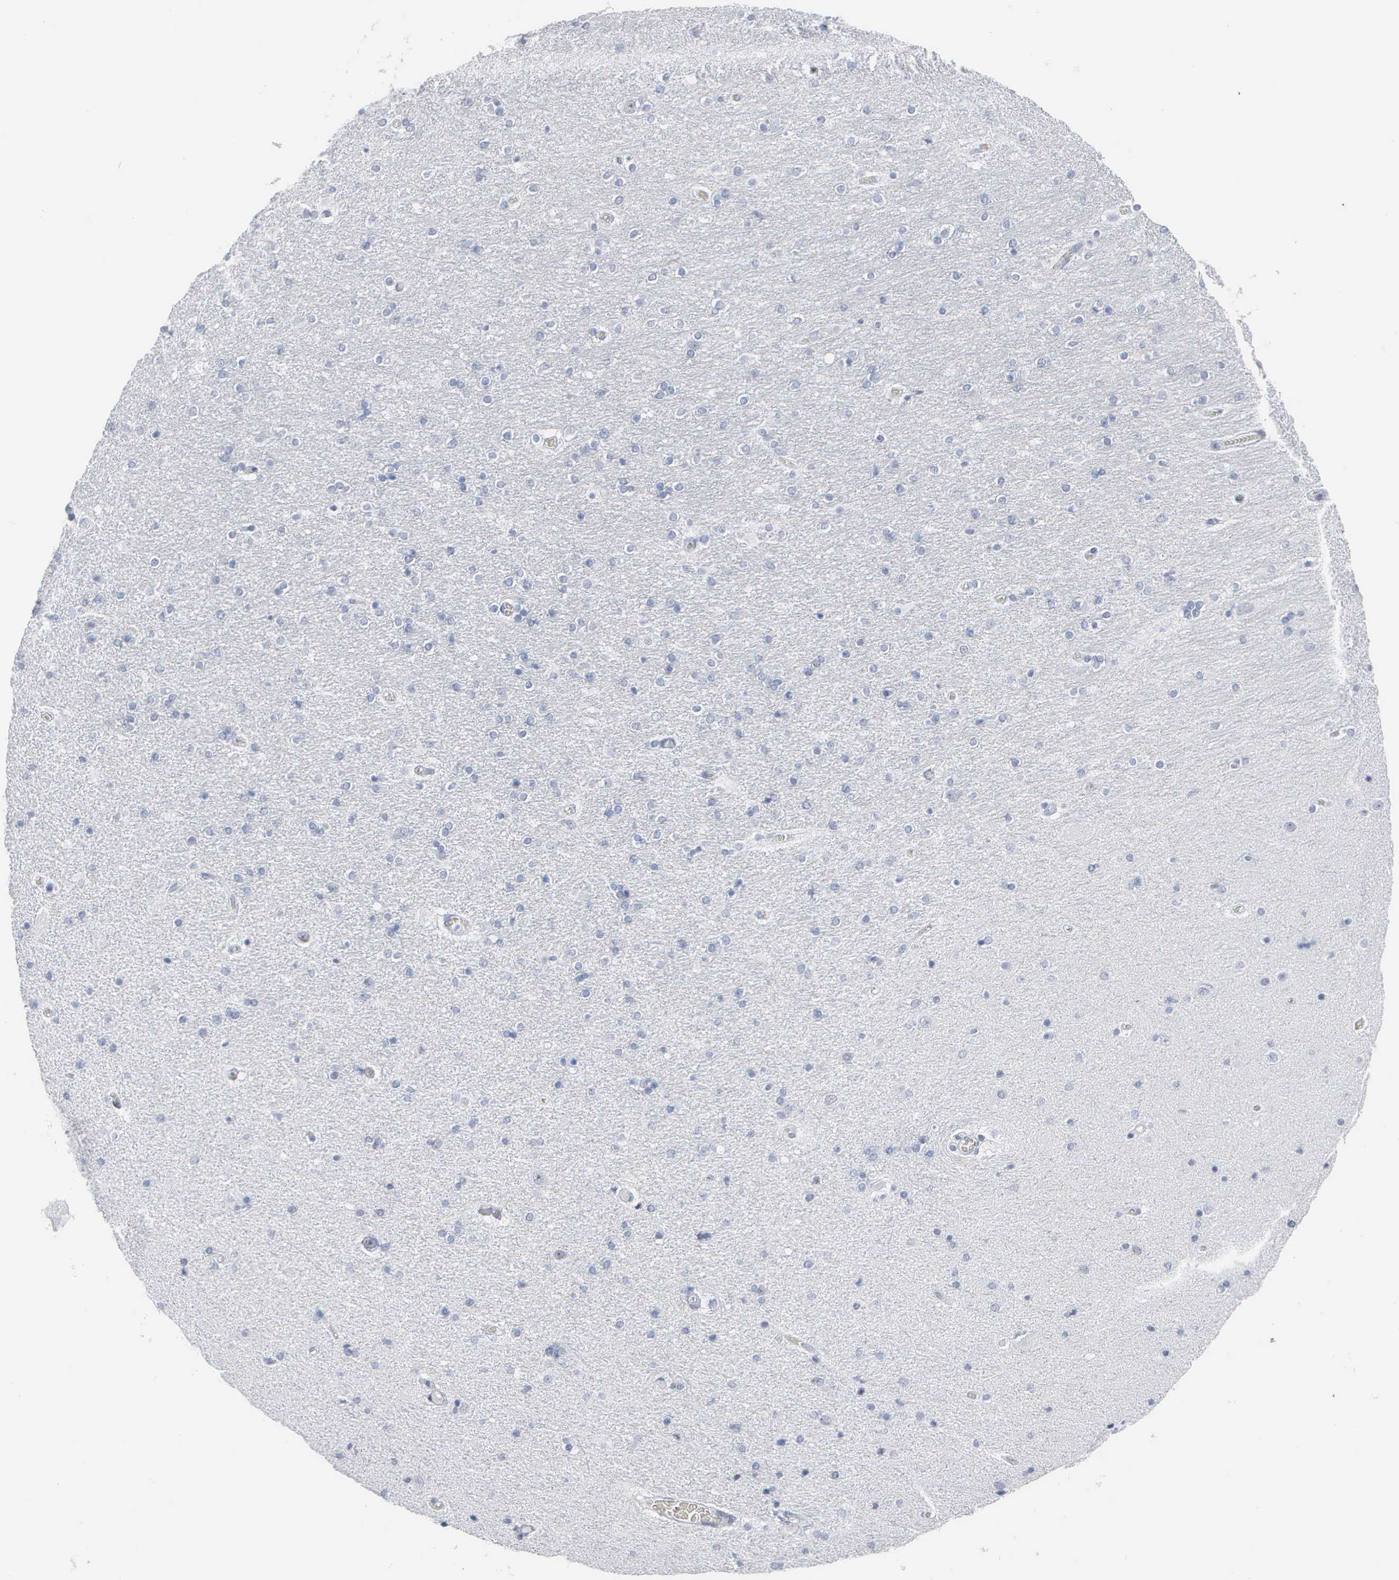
{"staining": {"intensity": "negative", "quantity": "none", "location": "none"}, "tissue": "hippocampus", "cell_type": "Glial cells", "image_type": "normal", "snomed": [{"axis": "morphology", "description": "Normal tissue, NOS"}, {"axis": "topography", "description": "Hippocampus"}], "caption": "This image is of benign hippocampus stained with immunohistochemistry to label a protein in brown with the nuclei are counter-stained blue. There is no positivity in glial cells. (Brightfield microscopy of DAB immunohistochemistry at high magnification).", "gene": "CCNB1", "patient": {"sex": "female", "age": 54}}